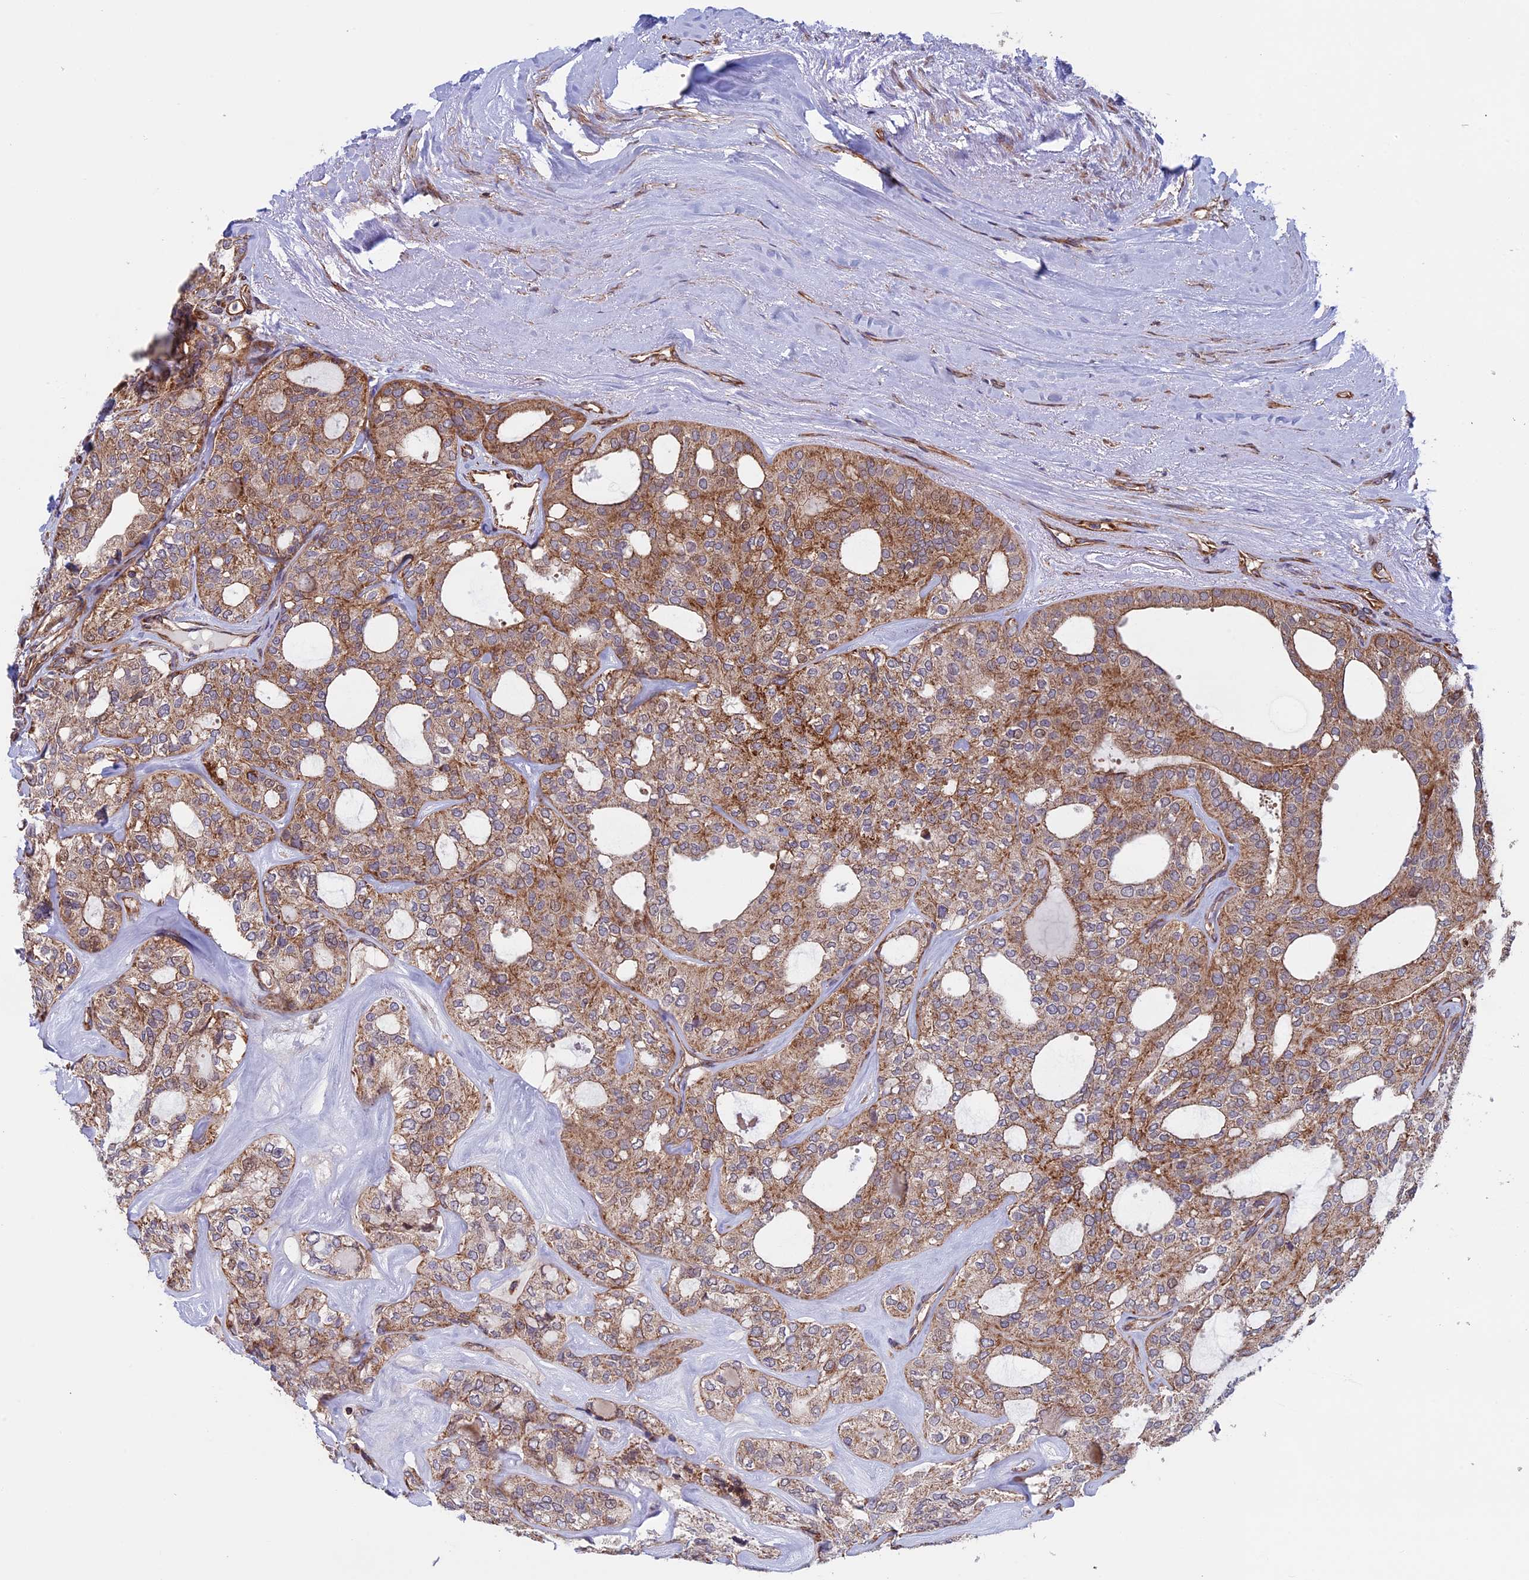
{"staining": {"intensity": "moderate", "quantity": ">75%", "location": "cytoplasmic/membranous"}, "tissue": "thyroid cancer", "cell_type": "Tumor cells", "image_type": "cancer", "snomed": [{"axis": "morphology", "description": "Follicular adenoma carcinoma, NOS"}, {"axis": "topography", "description": "Thyroid gland"}], "caption": "Immunohistochemical staining of thyroid cancer exhibits moderate cytoplasmic/membranous protein positivity in approximately >75% of tumor cells.", "gene": "CCDC8", "patient": {"sex": "male", "age": 75}}